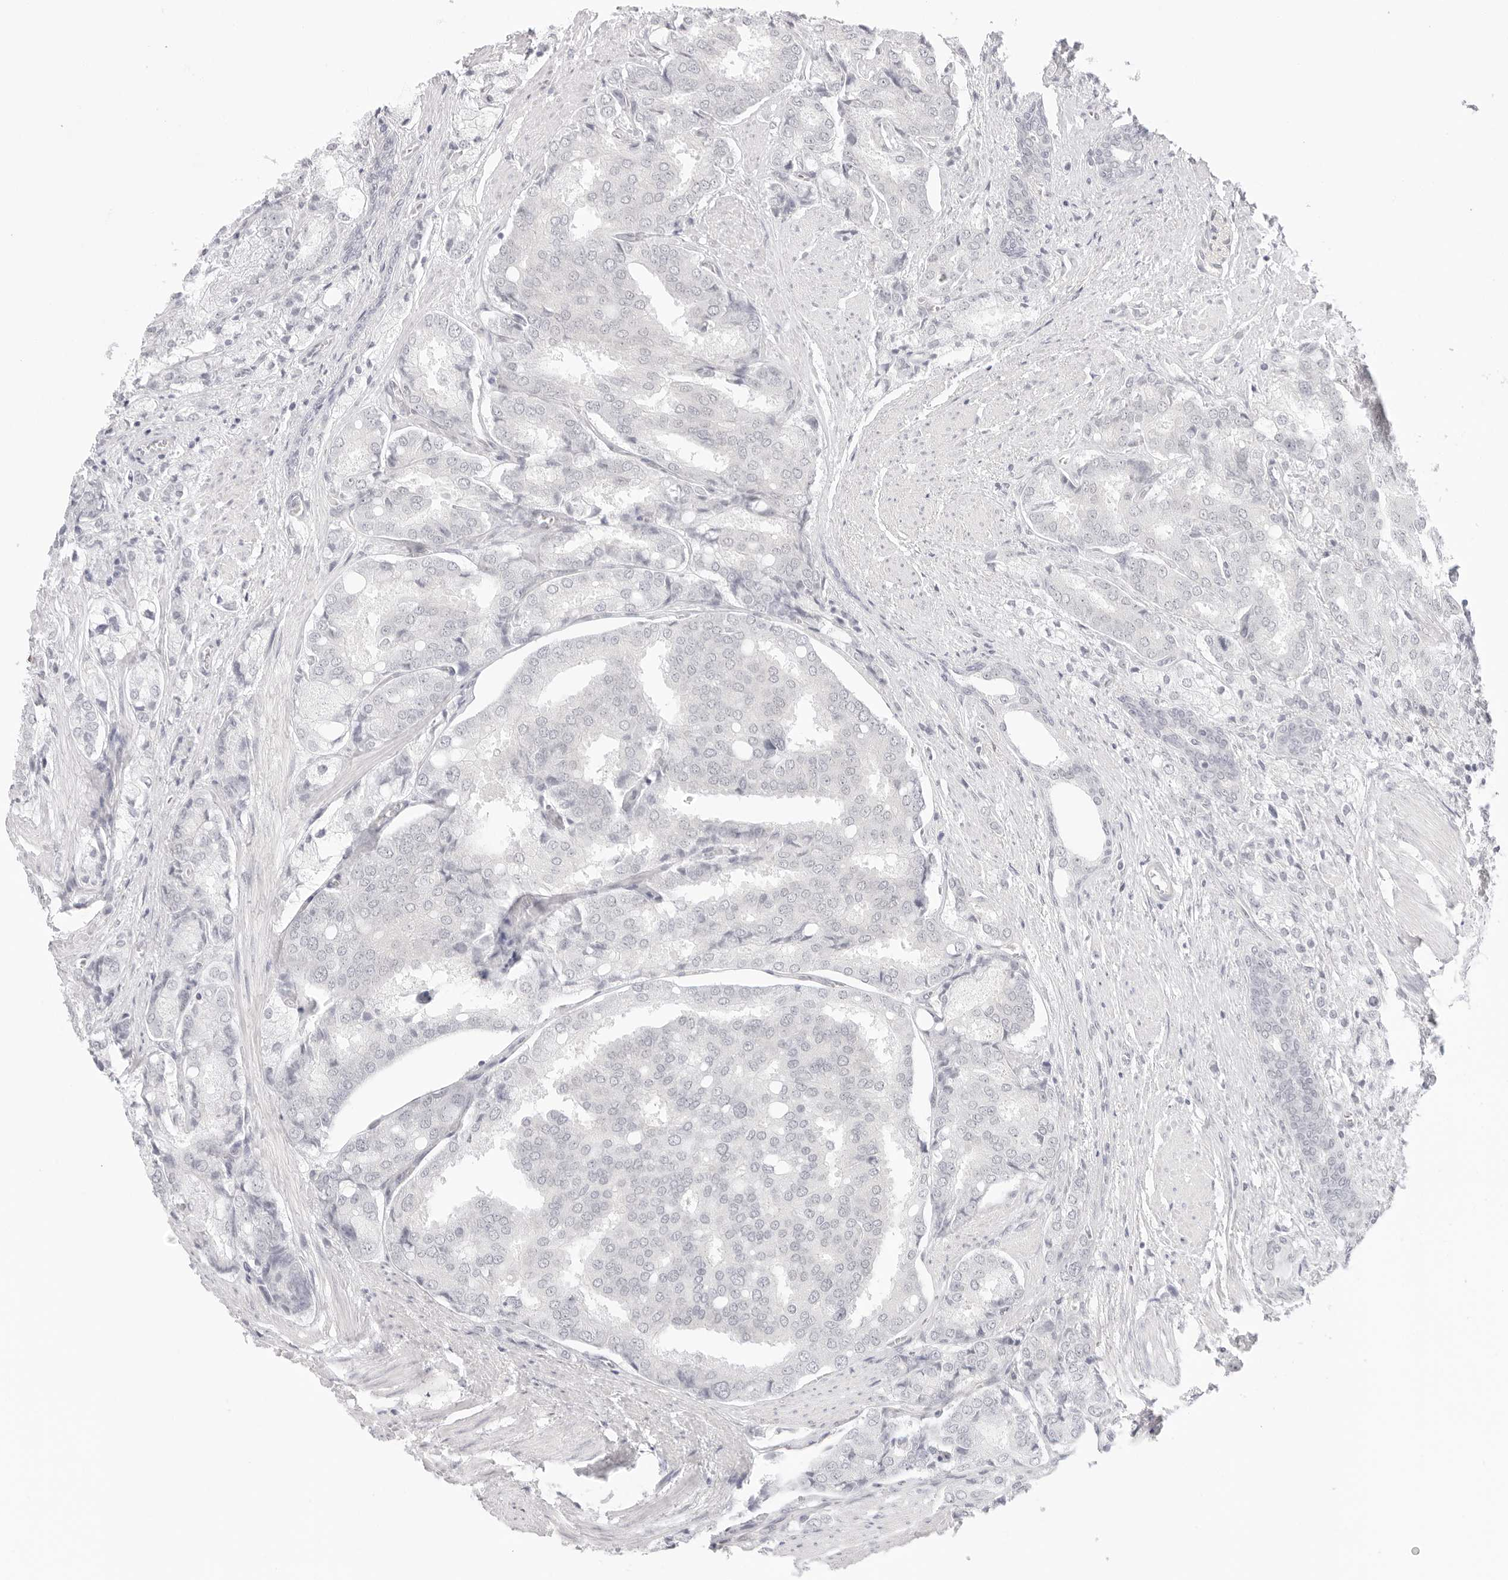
{"staining": {"intensity": "negative", "quantity": "none", "location": "none"}, "tissue": "prostate cancer", "cell_type": "Tumor cells", "image_type": "cancer", "snomed": [{"axis": "morphology", "description": "Adenocarcinoma, High grade"}, {"axis": "topography", "description": "Prostate"}], "caption": "High-grade adenocarcinoma (prostate) was stained to show a protein in brown. There is no significant expression in tumor cells.", "gene": "MED18", "patient": {"sex": "male", "age": 50}}